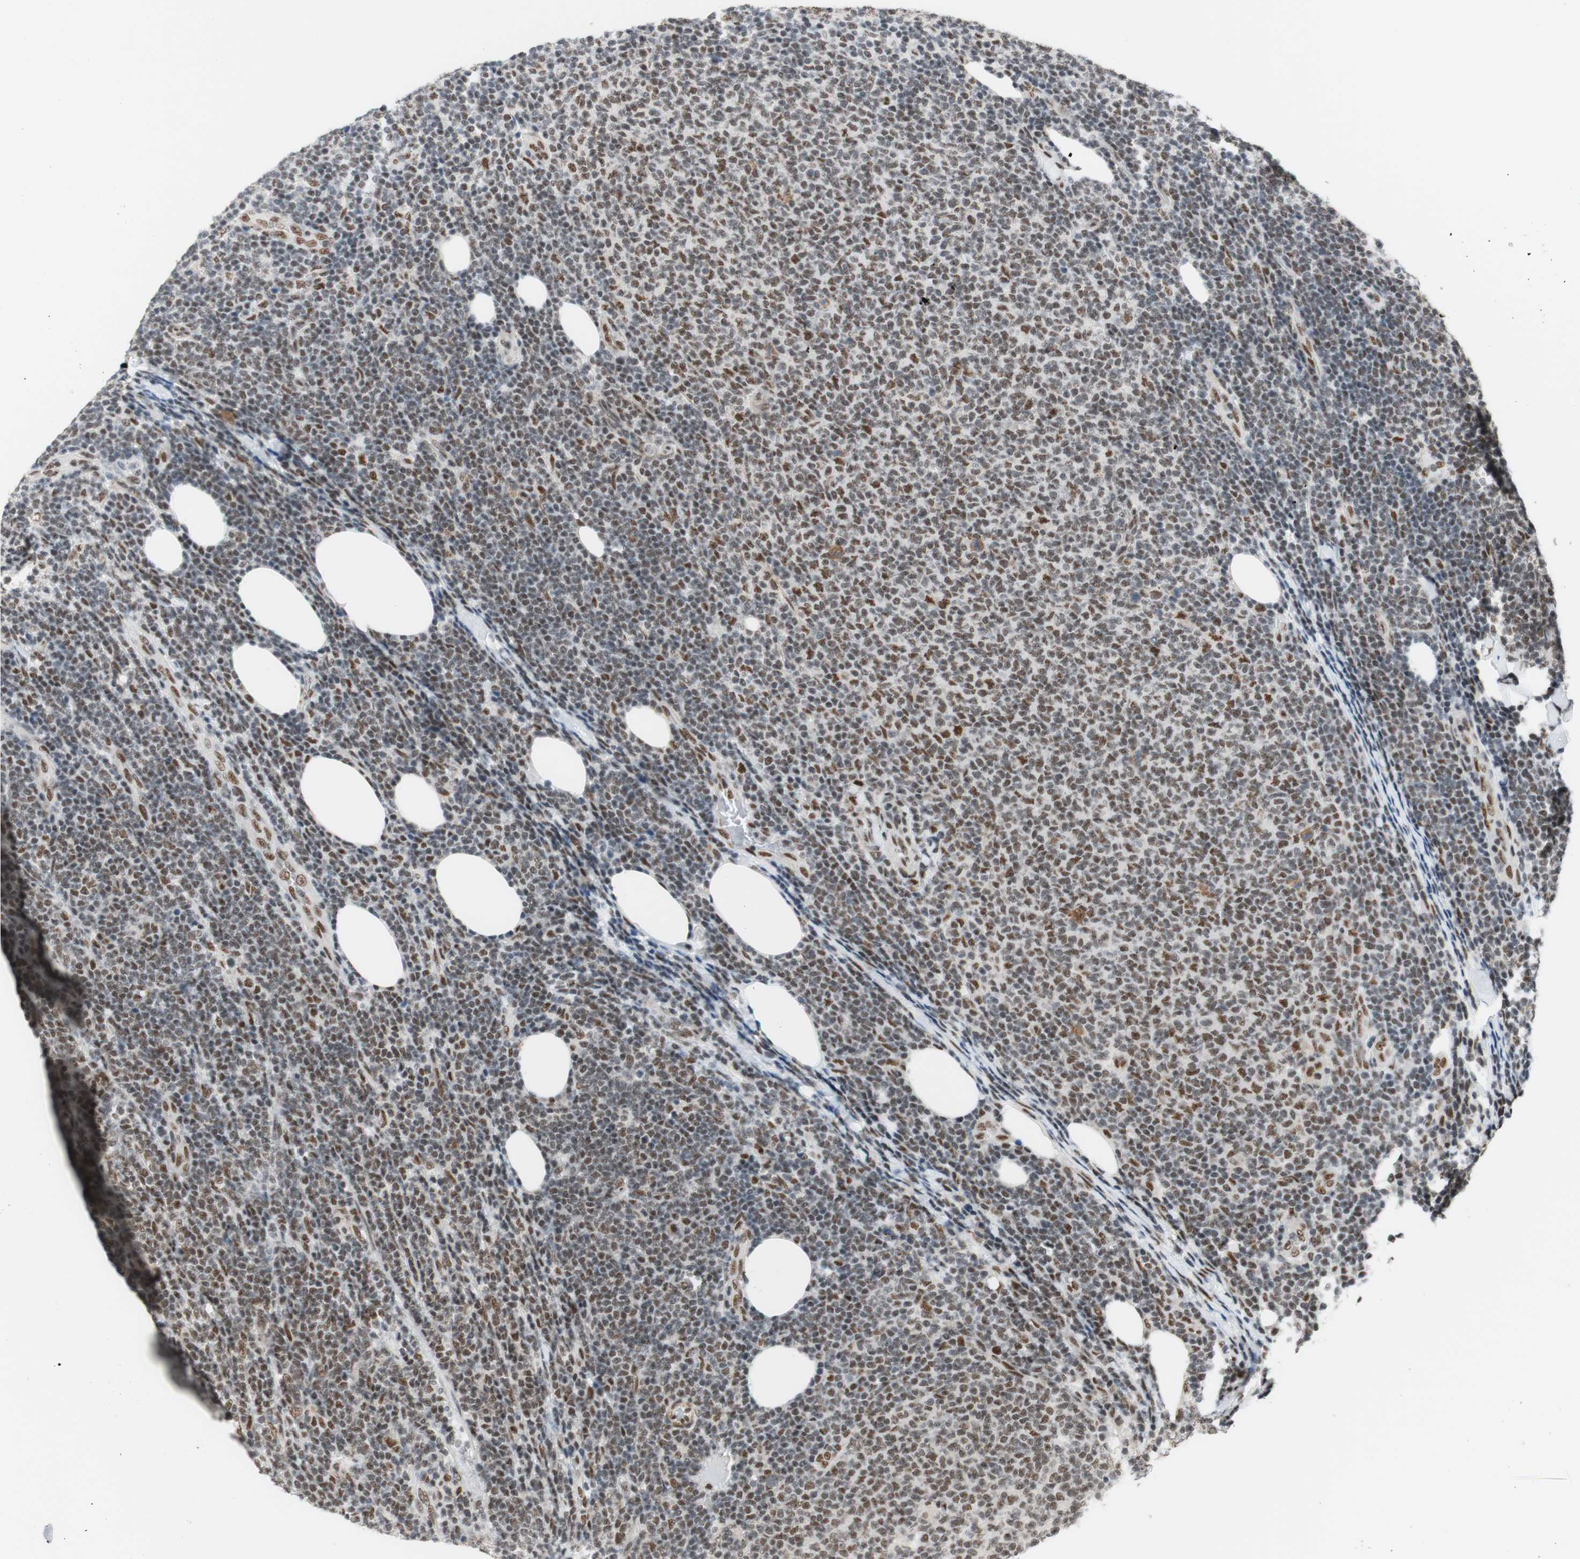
{"staining": {"intensity": "moderate", "quantity": "25%-75%", "location": "nuclear"}, "tissue": "lymphoma", "cell_type": "Tumor cells", "image_type": "cancer", "snomed": [{"axis": "morphology", "description": "Malignant lymphoma, non-Hodgkin's type, Low grade"}, {"axis": "topography", "description": "Lymph node"}], "caption": "Immunohistochemistry micrograph of human malignant lymphoma, non-Hodgkin's type (low-grade) stained for a protein (brown), which demonstrates medium levels of moderate nuclear expression in about 25%-75% of tumor cells.", "gene": "PRPF19", "patient": {"sex": "male", "age": 66}}